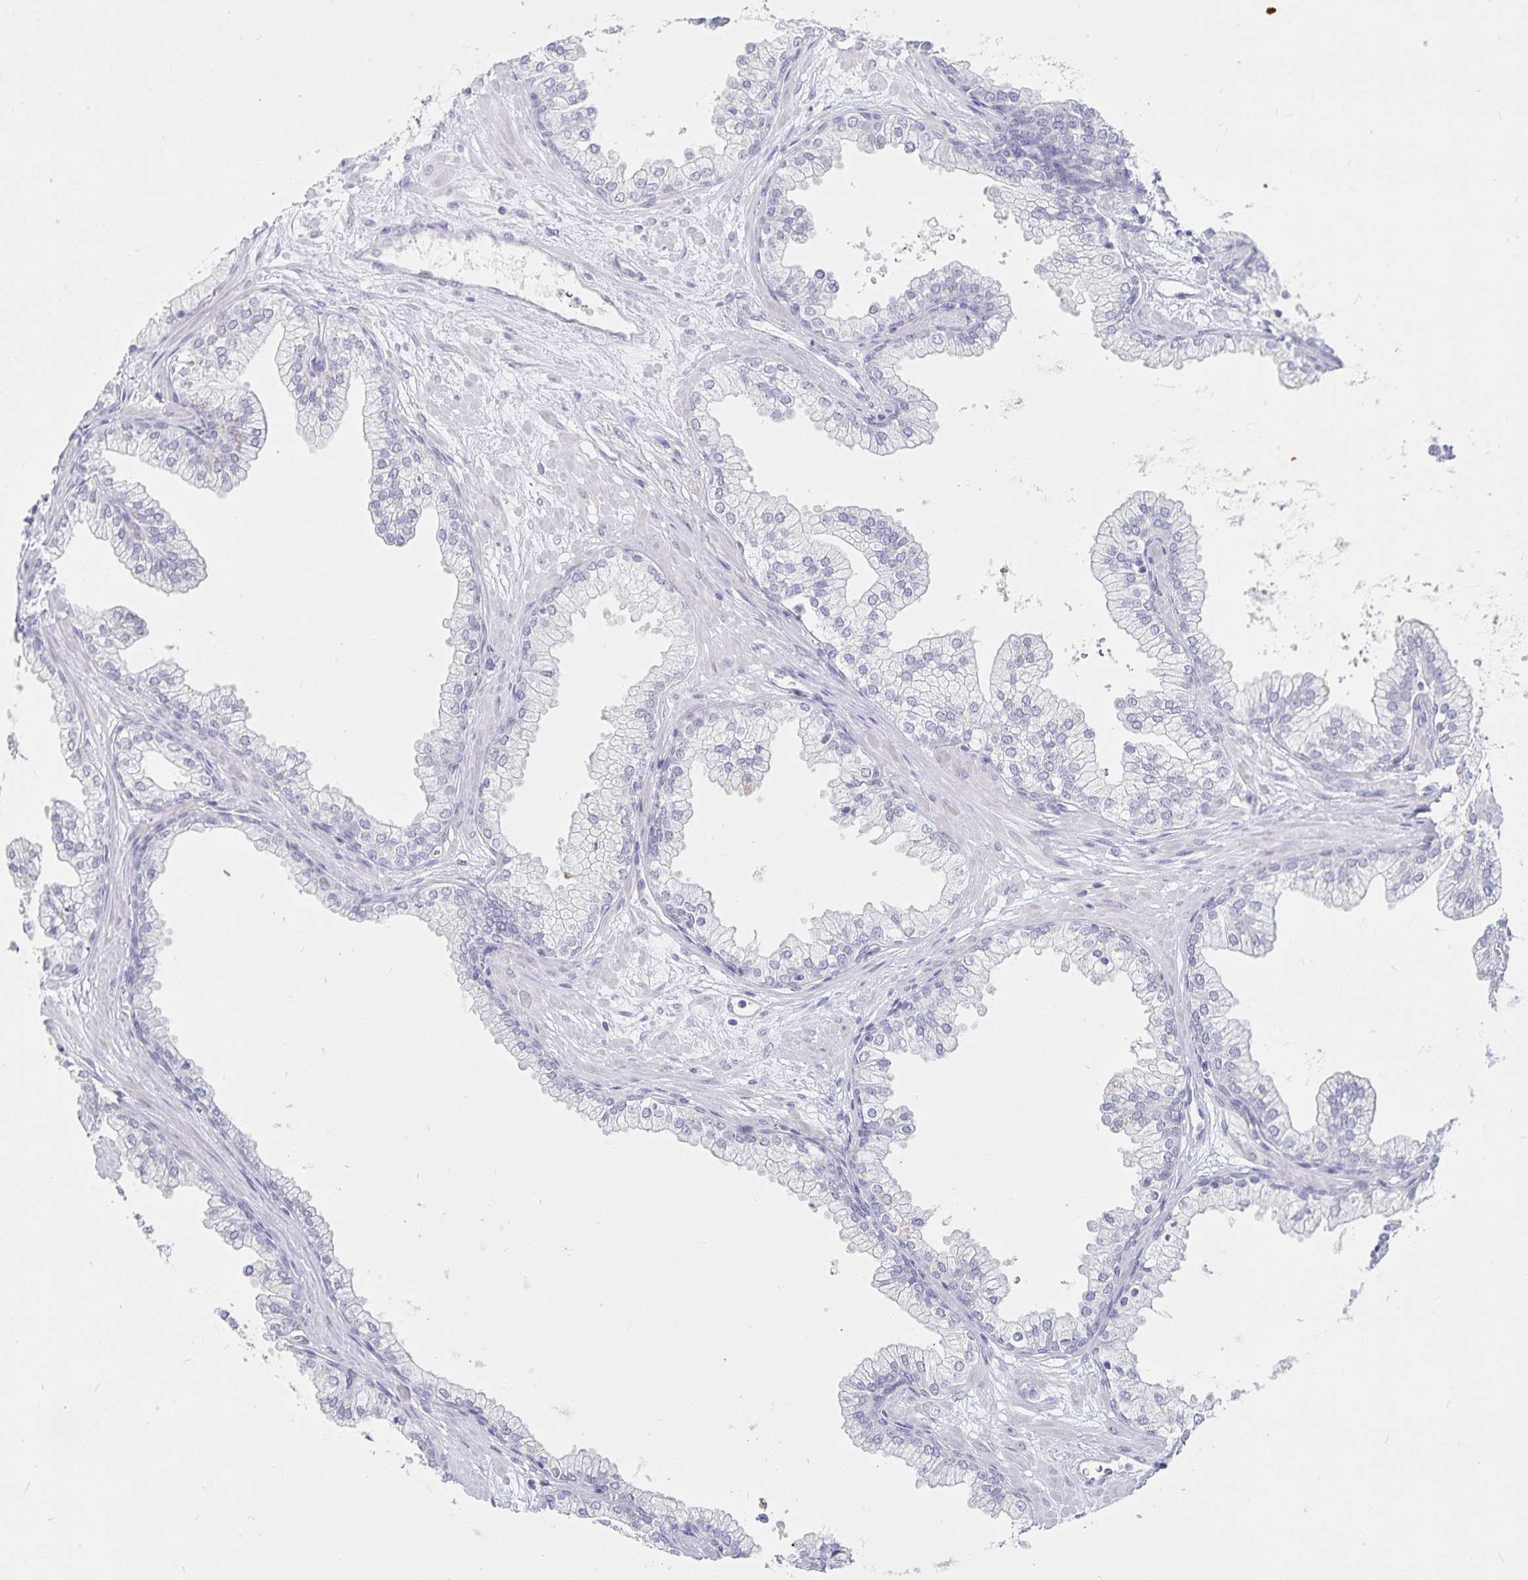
{"staining": {"intensity": "negative", "quantity": "none", "location": "none"}, "tissue": "prostate", "cell_type": "Glandular cells", "image_type": "normal", "snomed": [{"axis": "morphology", "description": "Normal tissue, NOS"}, {"axis": "topography", "description": "Prostate"}, {"axis": "topography", "description": "Peripheral nerve tissue"}], "caption": "Normal prostate was stained to show a protein in brown. There is no significant expression in glandular cells. (IHC, brightfield microscopy, high magnification).", "gene": "SFTPA1", "patient": {"sex": "male", "age": 61}}